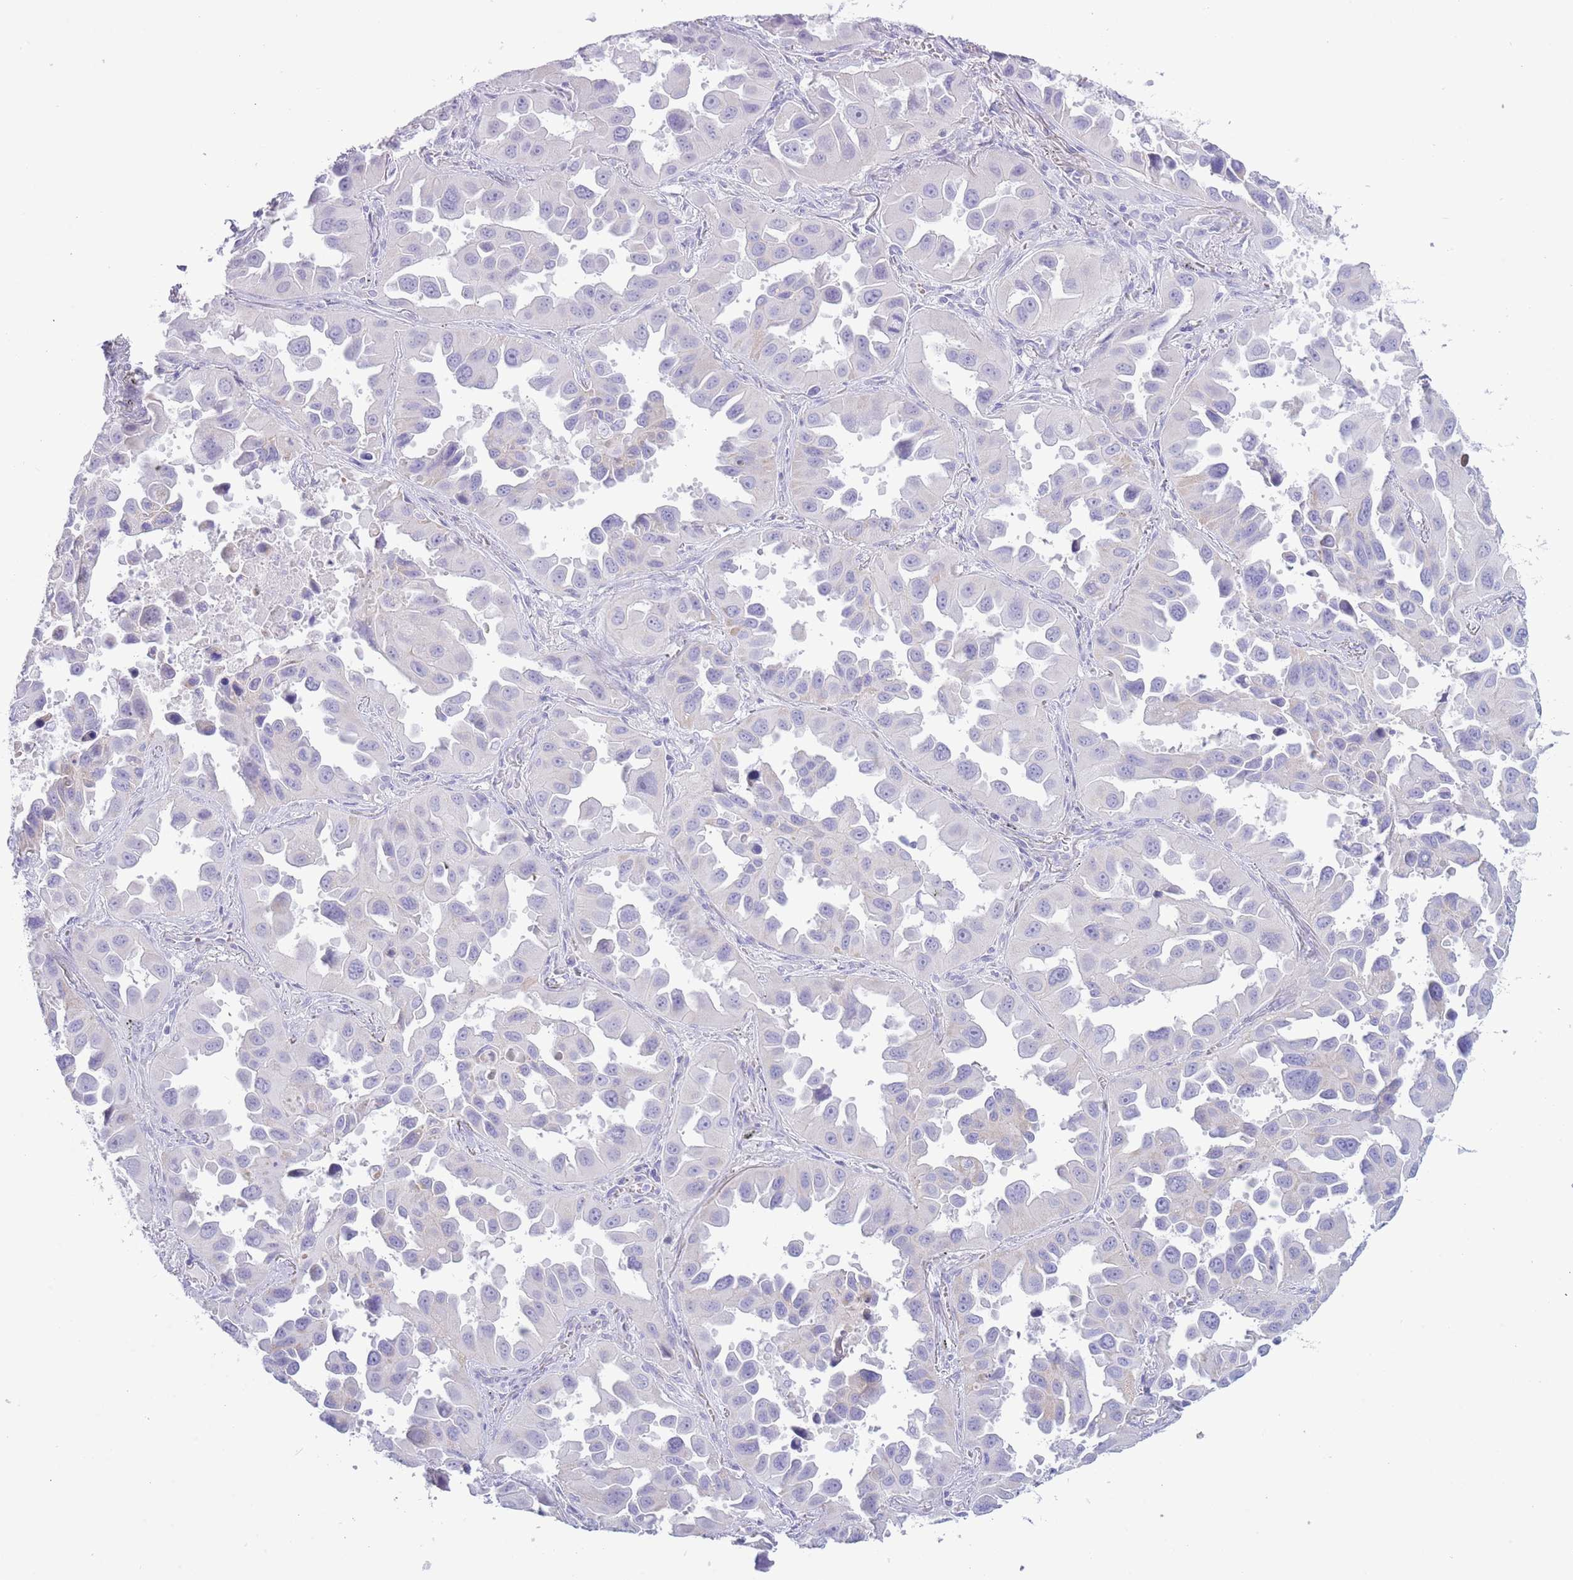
{"staining": {"intensity": "negative", "quantity": "none", "location": "none"}, "tissue": "lung cancer", "cell_type": "Tumor cells", "image_type": "cancer", "snomed": [{"axis": "morphology", "description": "Adenocarcinoma, NOS"}, {"axis": "topography", "description": "Lung"}], "caption": "There is no significant positivity in tumor cells of lung cancer. (Stains: DAB (3,3'-diaminobenzidine) immunohistochemistry (IHC) with hematoxylin counter stain, Microscopy: brightfield microscopy at high magnification).", "gene": "ACR", "patient": {"sex": "male", "age": 66}}